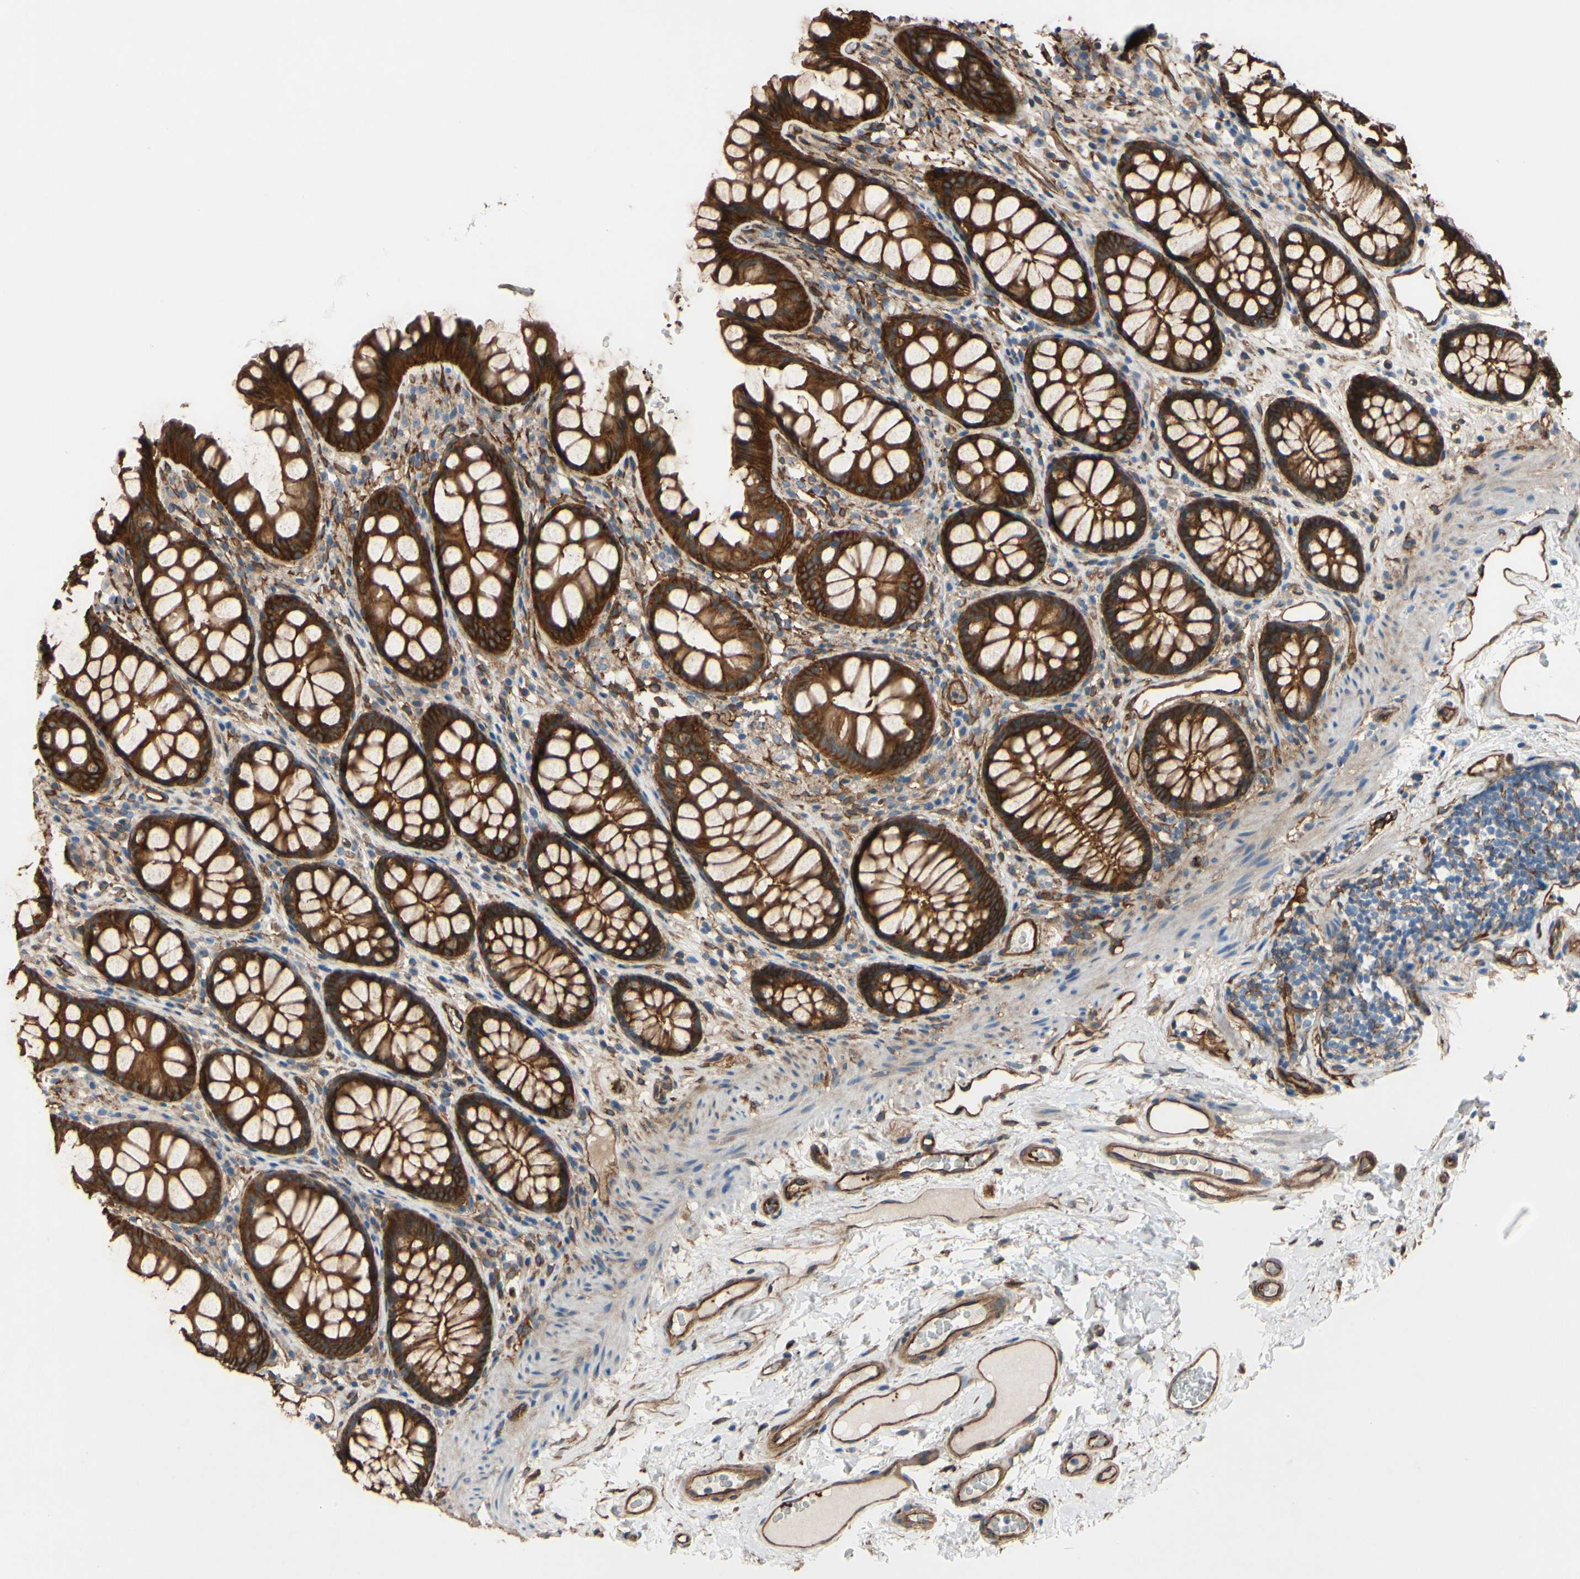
{"staining": {"intensity": "strong", "quantity": ">75%", "location": "cytoplasmic/membranous"}, "tissue": "colon", "cell_type": "Endothelial cells", "image_type": "normal", "snomed": [{"axis": "morphology", "description": "Normal tissue, NOS"}, {"axis": "topography", "description": "Colon"}], "caption": "This photomicrograph reveals IHC staining of unremarkable colon, with high strong cytoplasmic/membranous staining in approximately >75% of endothelial cells.", "gene": "CTTNBP2", "patient": {"sex": "female", "age": 55}}